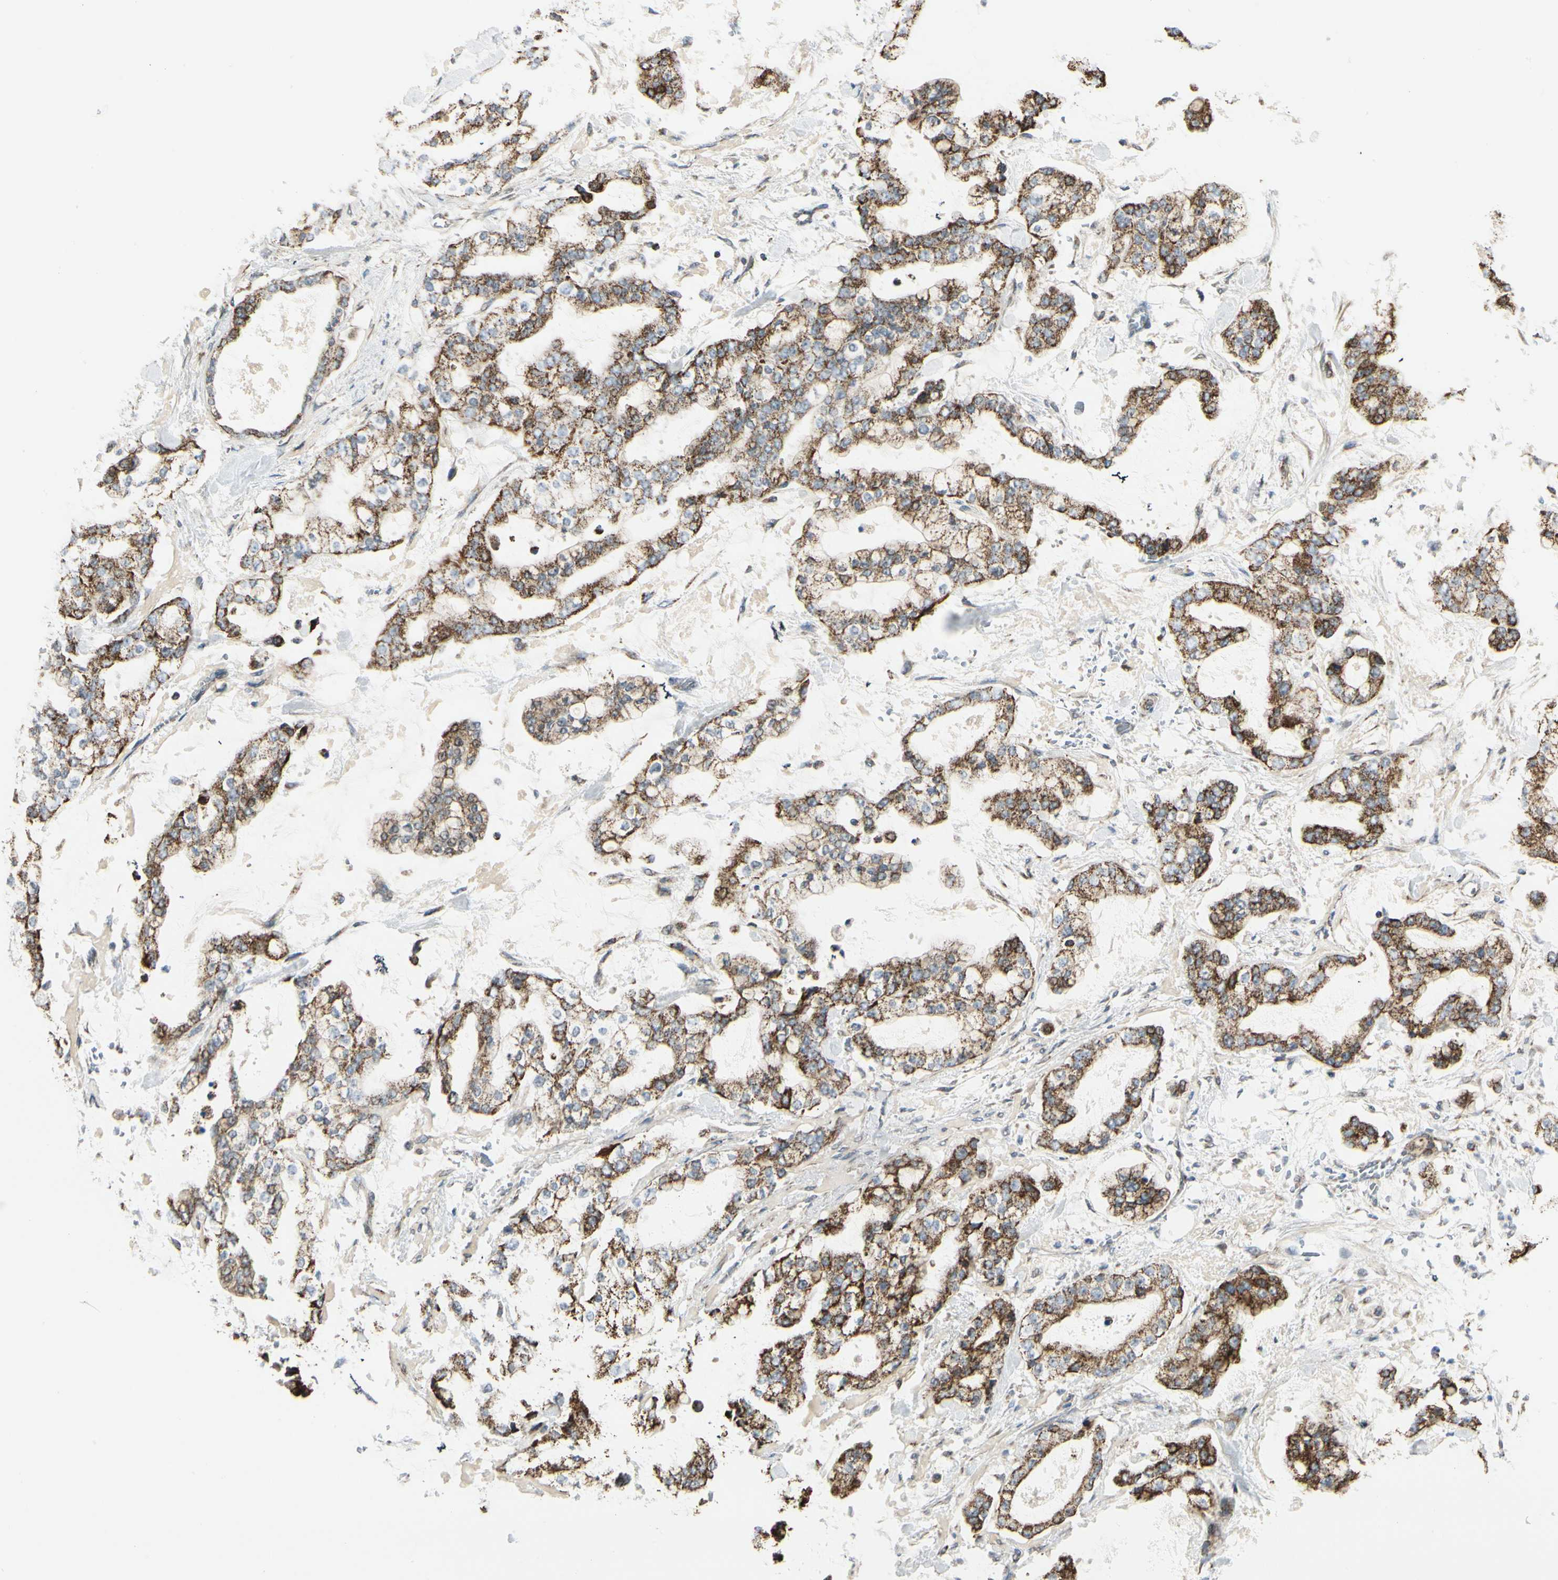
{"staining": {"intensity": "strong", "quantity": ">75%", "location": "cytoplasmic/membranous"}, "tissue": "stomach cancer", "cell_type": "Tumor cells", "image_type": "cancer", "snomed": [{"axis": "morphology", "description": "Normal tissue, NOS"}, {"axis": "morphology", "description": "Adenocarcinoma, NOS"}, {"axis": "topography", "description": "Stomach, upper"}, {"axis": "topography", "description": "Stomach"}], "caption": "Human stomach adenocarcinoma stained with a protein marker shows strong staining in tumor cells.", "gene": "ANKS6", "patient": {"sex": "male", "age": 76}}